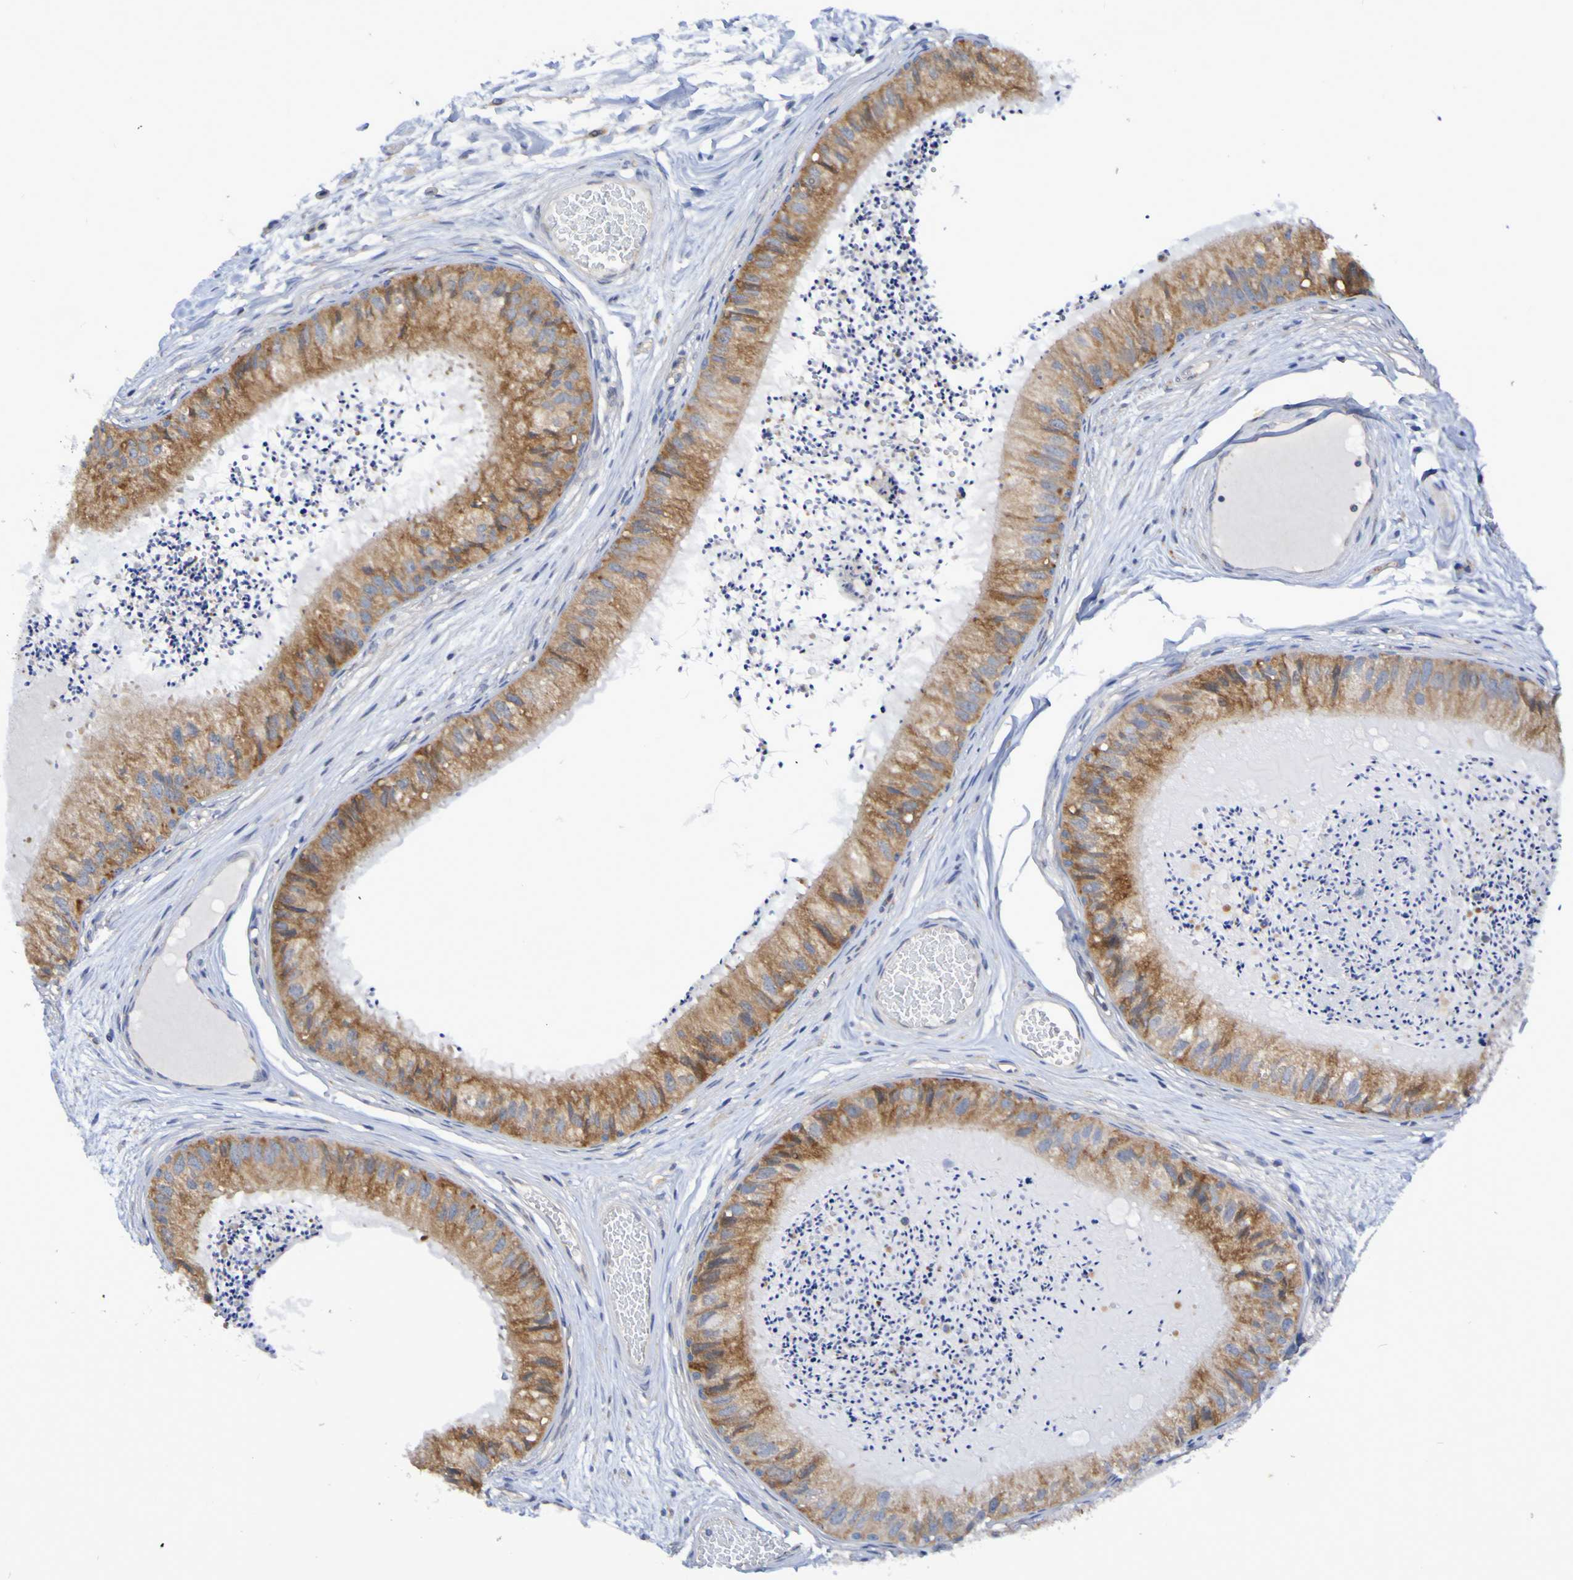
{"staining": {"intensity": "moderate", "quantity": ">75%", "location": "cytoplasmic/membranous"}, "tissue": "epididymis", "cell_type": "Glandular cells", "image_type": "normal", "snomed": [{"axis": "morphology", "description": "Normal tissue, NOS"}, {"axis": "topography", "description": "Epididymis"}], "caption": "Benign epididymis reveals moderate cytoplasmic/membranous staining in approximately >75% of glandular cells, visualized by immunohistochemistry.", "gene": "LMBRD2", "patient": {"sex": "male", "age": 31}}